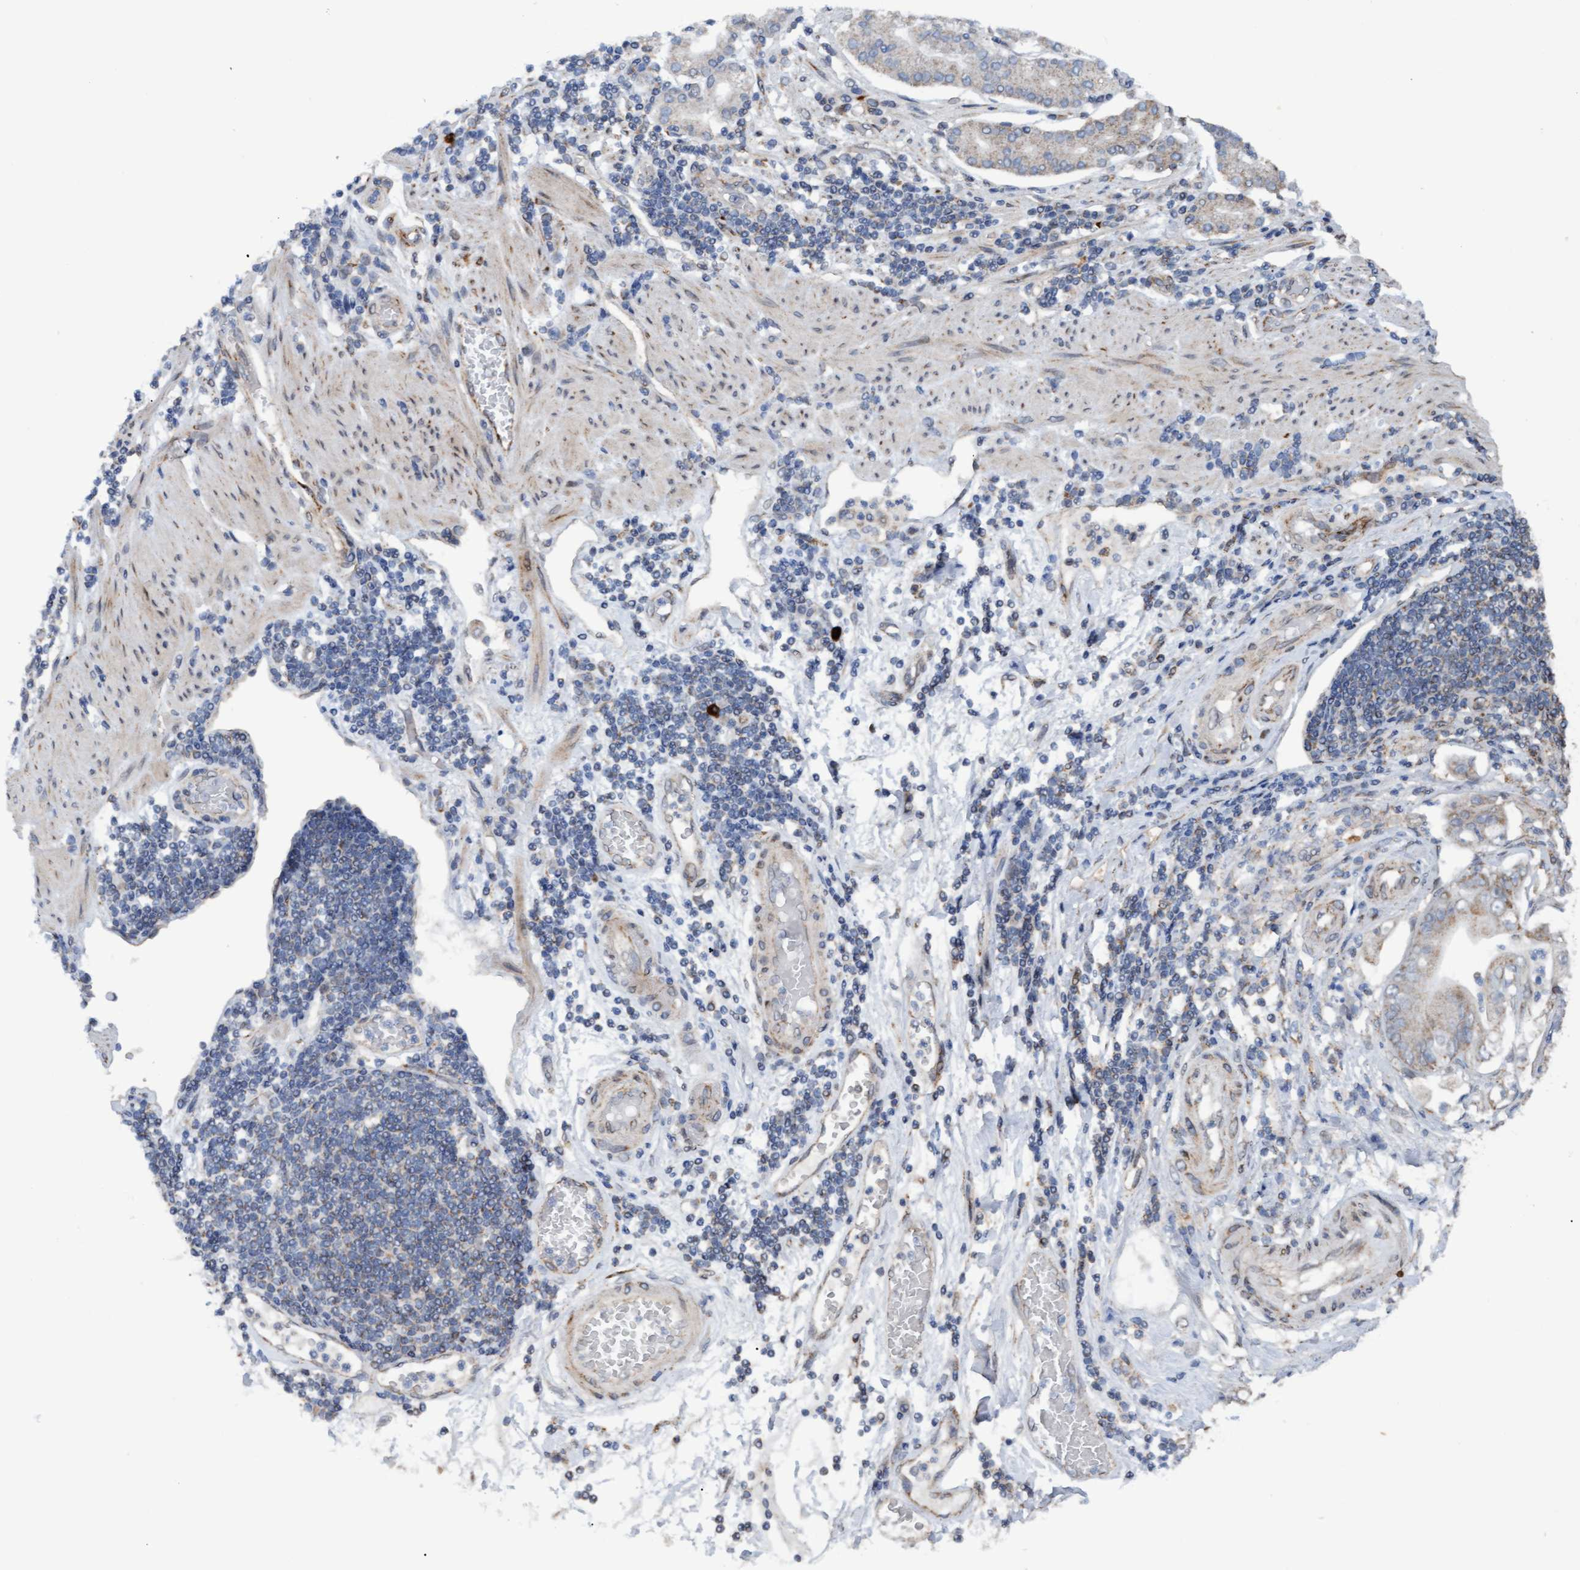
{"staining": {"intensity": "weak", "quantity": "<25%", "location": "cytoplasmic/membranous"}, "tissue": "stomach cancer", "cell_type": "Tumor cells", "image_type": "cancer", "snomed": [{"axis": "morphology", "description": "Adenocarcinoma, NOS"}, {"axis": "topography", "description": "Stomach"}], "caption": "Immunohistochemistry micrograph of human stomach adenocarcinoma stained for a protein (brown), which displays no staining in tumor cells. The staining is performed using DAB (3,3'-diaminobenzidine) brown chromogen with nuclei counter-stained in using hematoxylin.", "gene": "MGLL", "patient": {"sex": "female", "age": 73}}